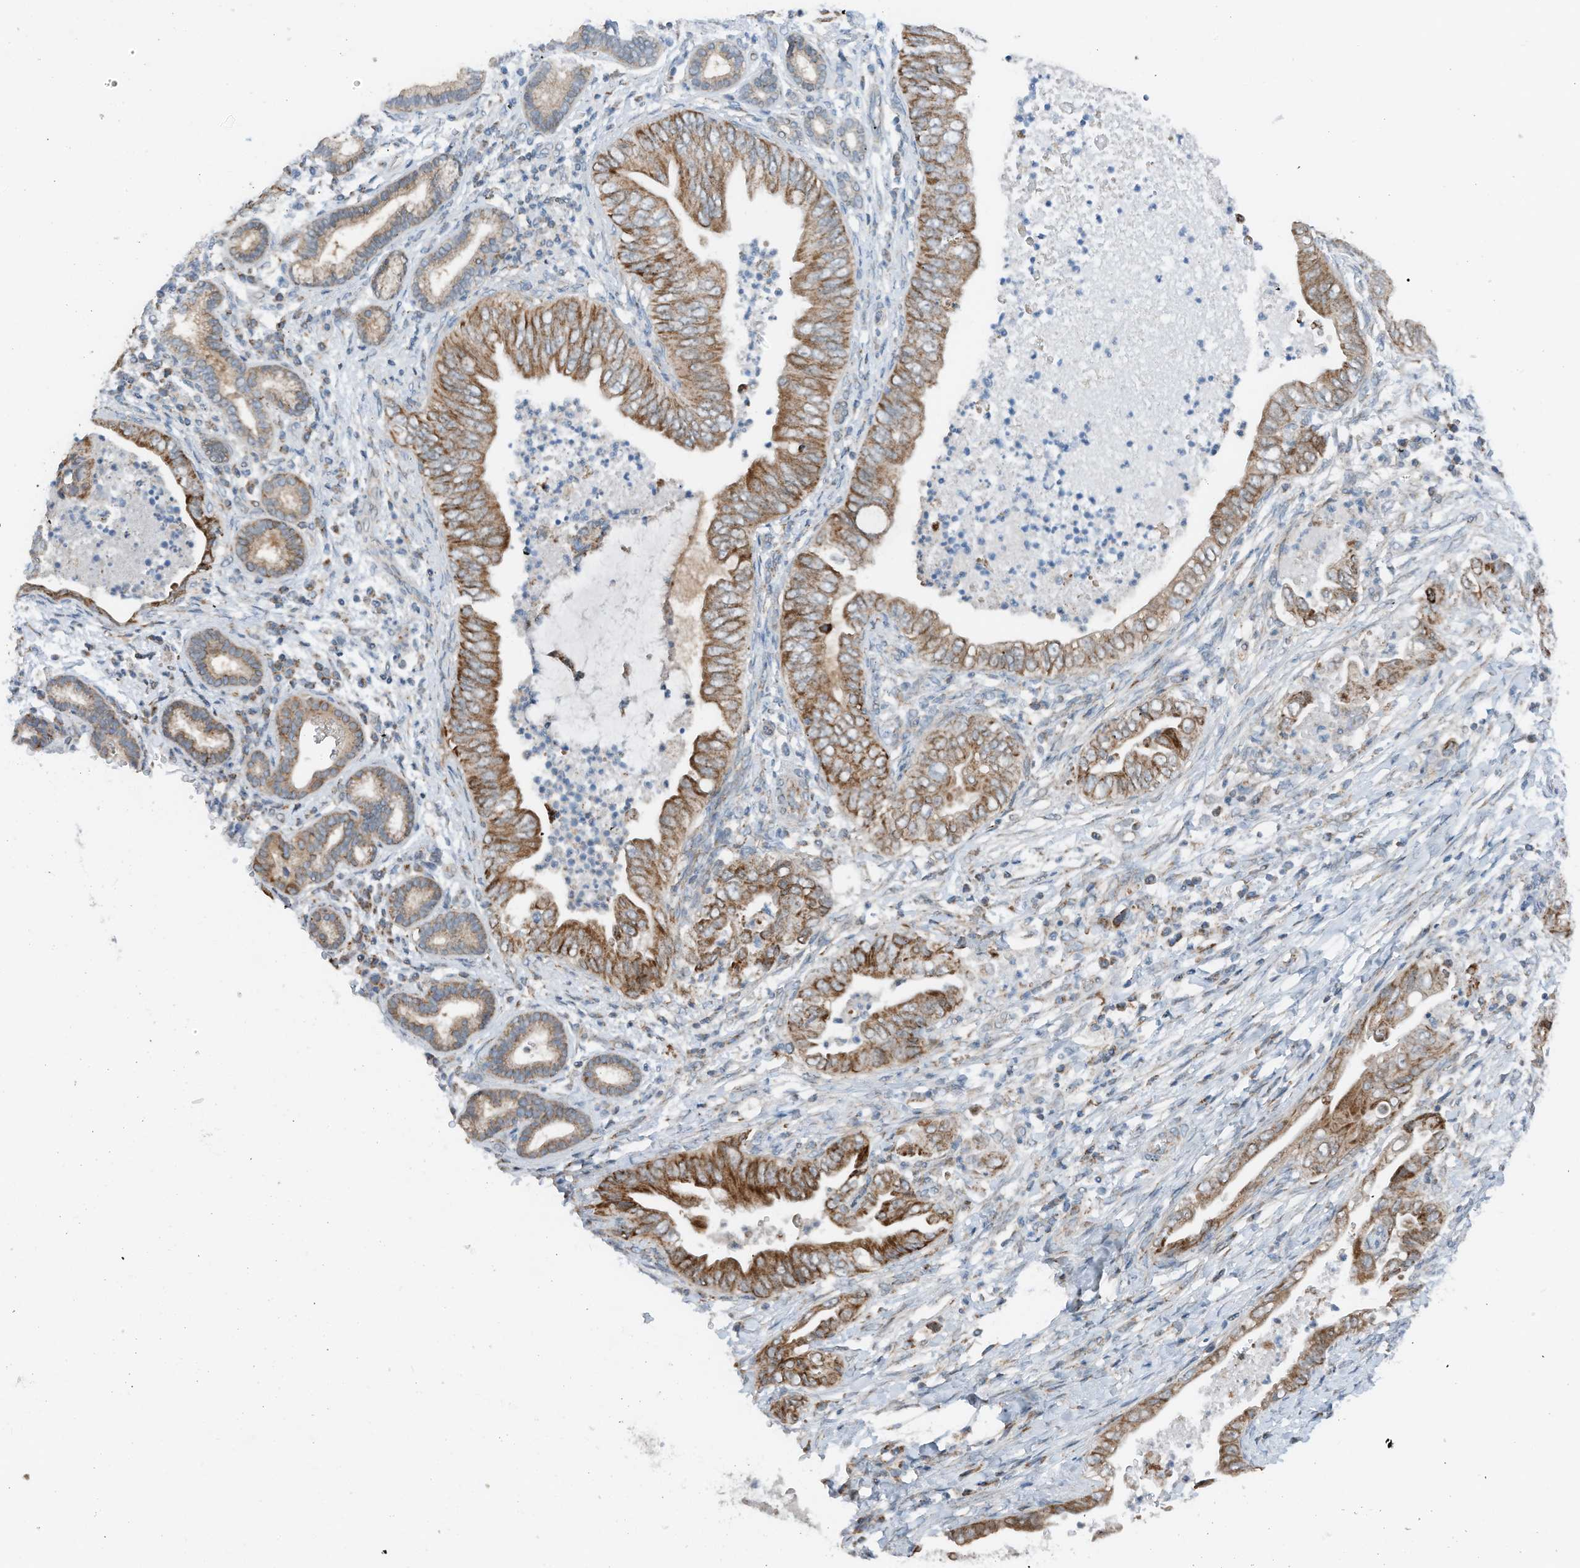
{"staining": {"intensity": "strong", "quantity": ">75%", "location": "cytoplasmic/membranous"}, "tissue": "pancreatic cancer", "cell_type": "Tumor cells", "image_type": "cancer", "snomed": [{"axis": "morphology", "description": "Adenocarcinoma, NOS"}, {"axis": "topography", "description": "Pancreas"}], "caption": "This is an image of IHC staining of pancreatic cancer (adenocarcinoma), which shows strong staining in the cytoplasmic/membranous of tumor cells.", "gene": "RMND1", "patient": {"sex": "male", "age": 75}}